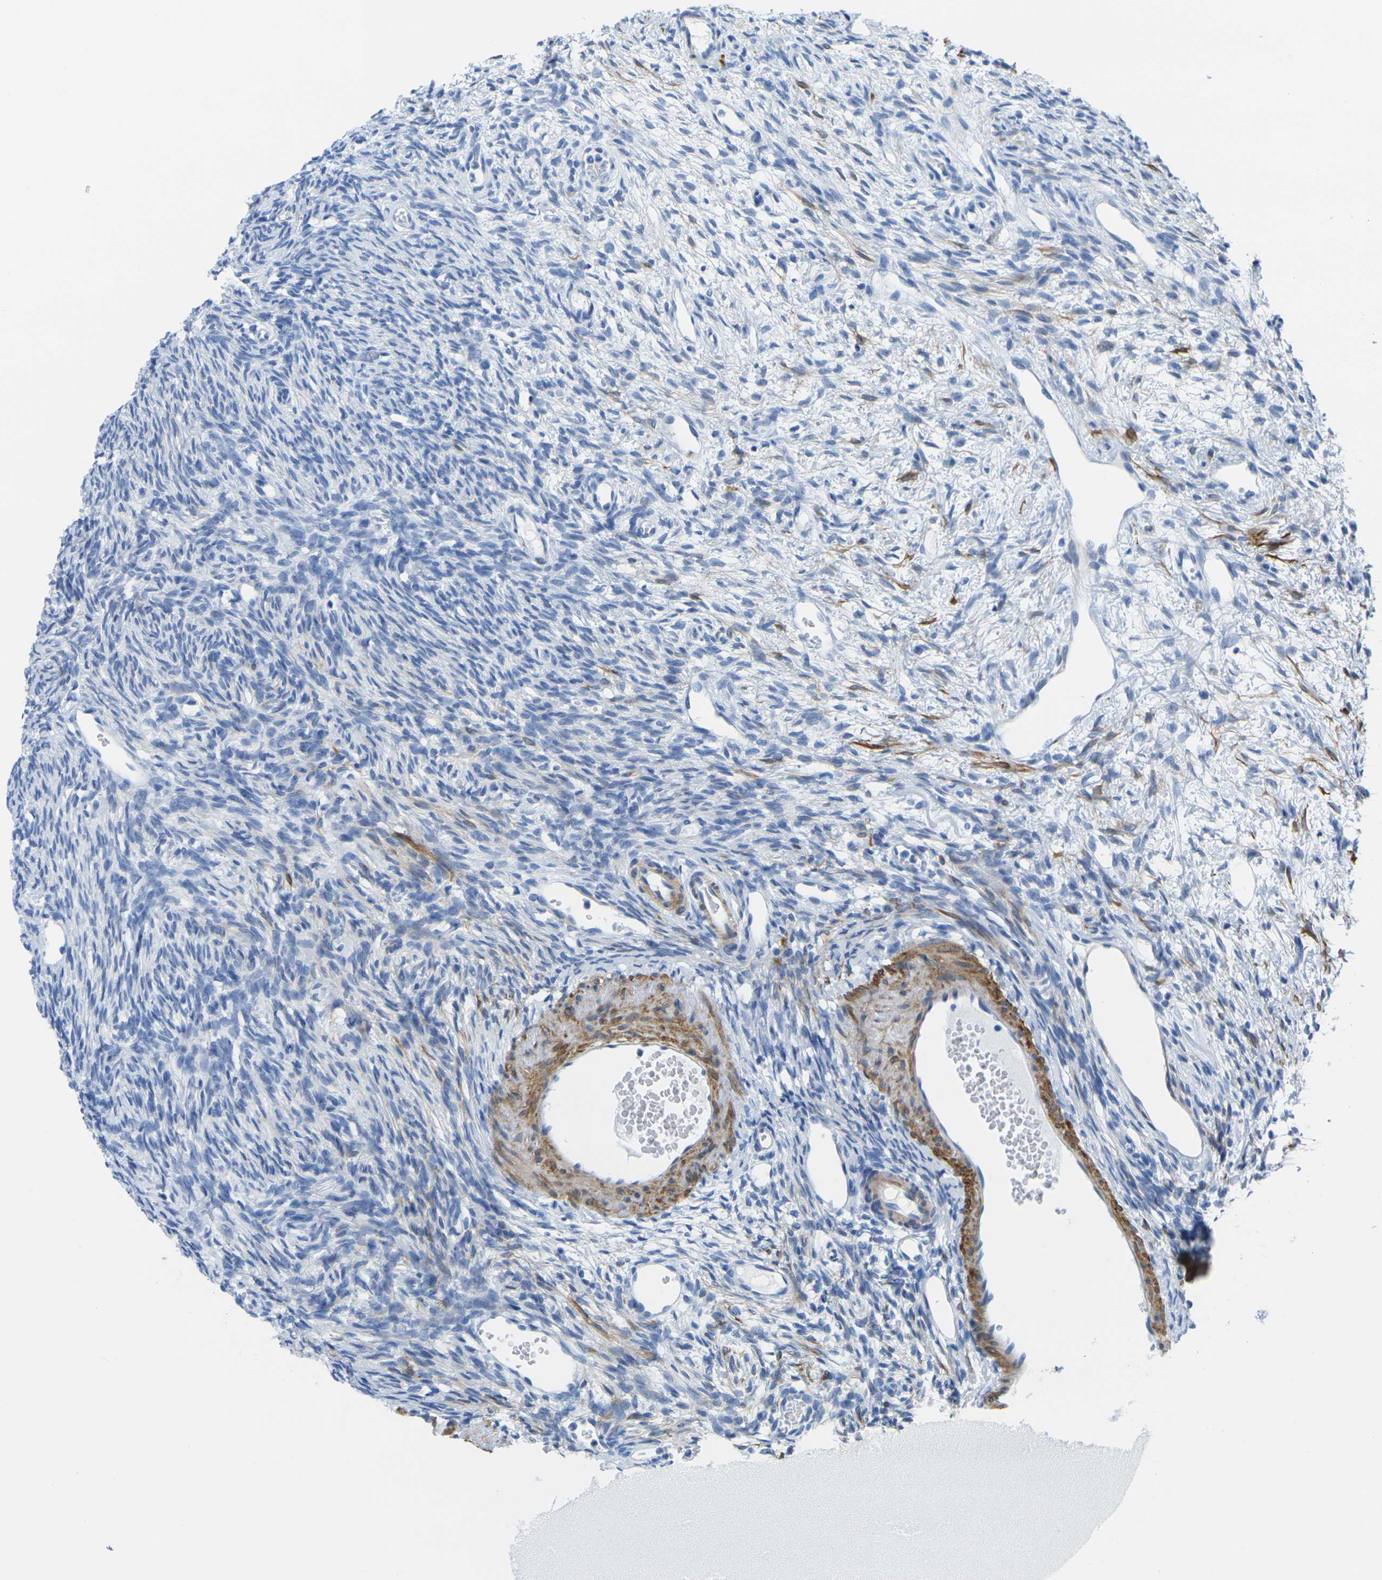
{"staining": {"intensity": "negative", "quantity": "none", "location": "none"}, "tissue": "ovary", "cell_type": "Ovarian stroma cells", "image_type": "normal", "snomed": [{"axis": "morphology", "description": "Normal tissue, NOS"}, {"axis": "topography", "description": "Ovary"}], "caption": "An image of human ovary is negative for staining in ovarian stroma cells. (IHC, brightfield microscopy, high magnification).", "gene": "CNN1", "patient": {"sex": "female", "age": 33}}